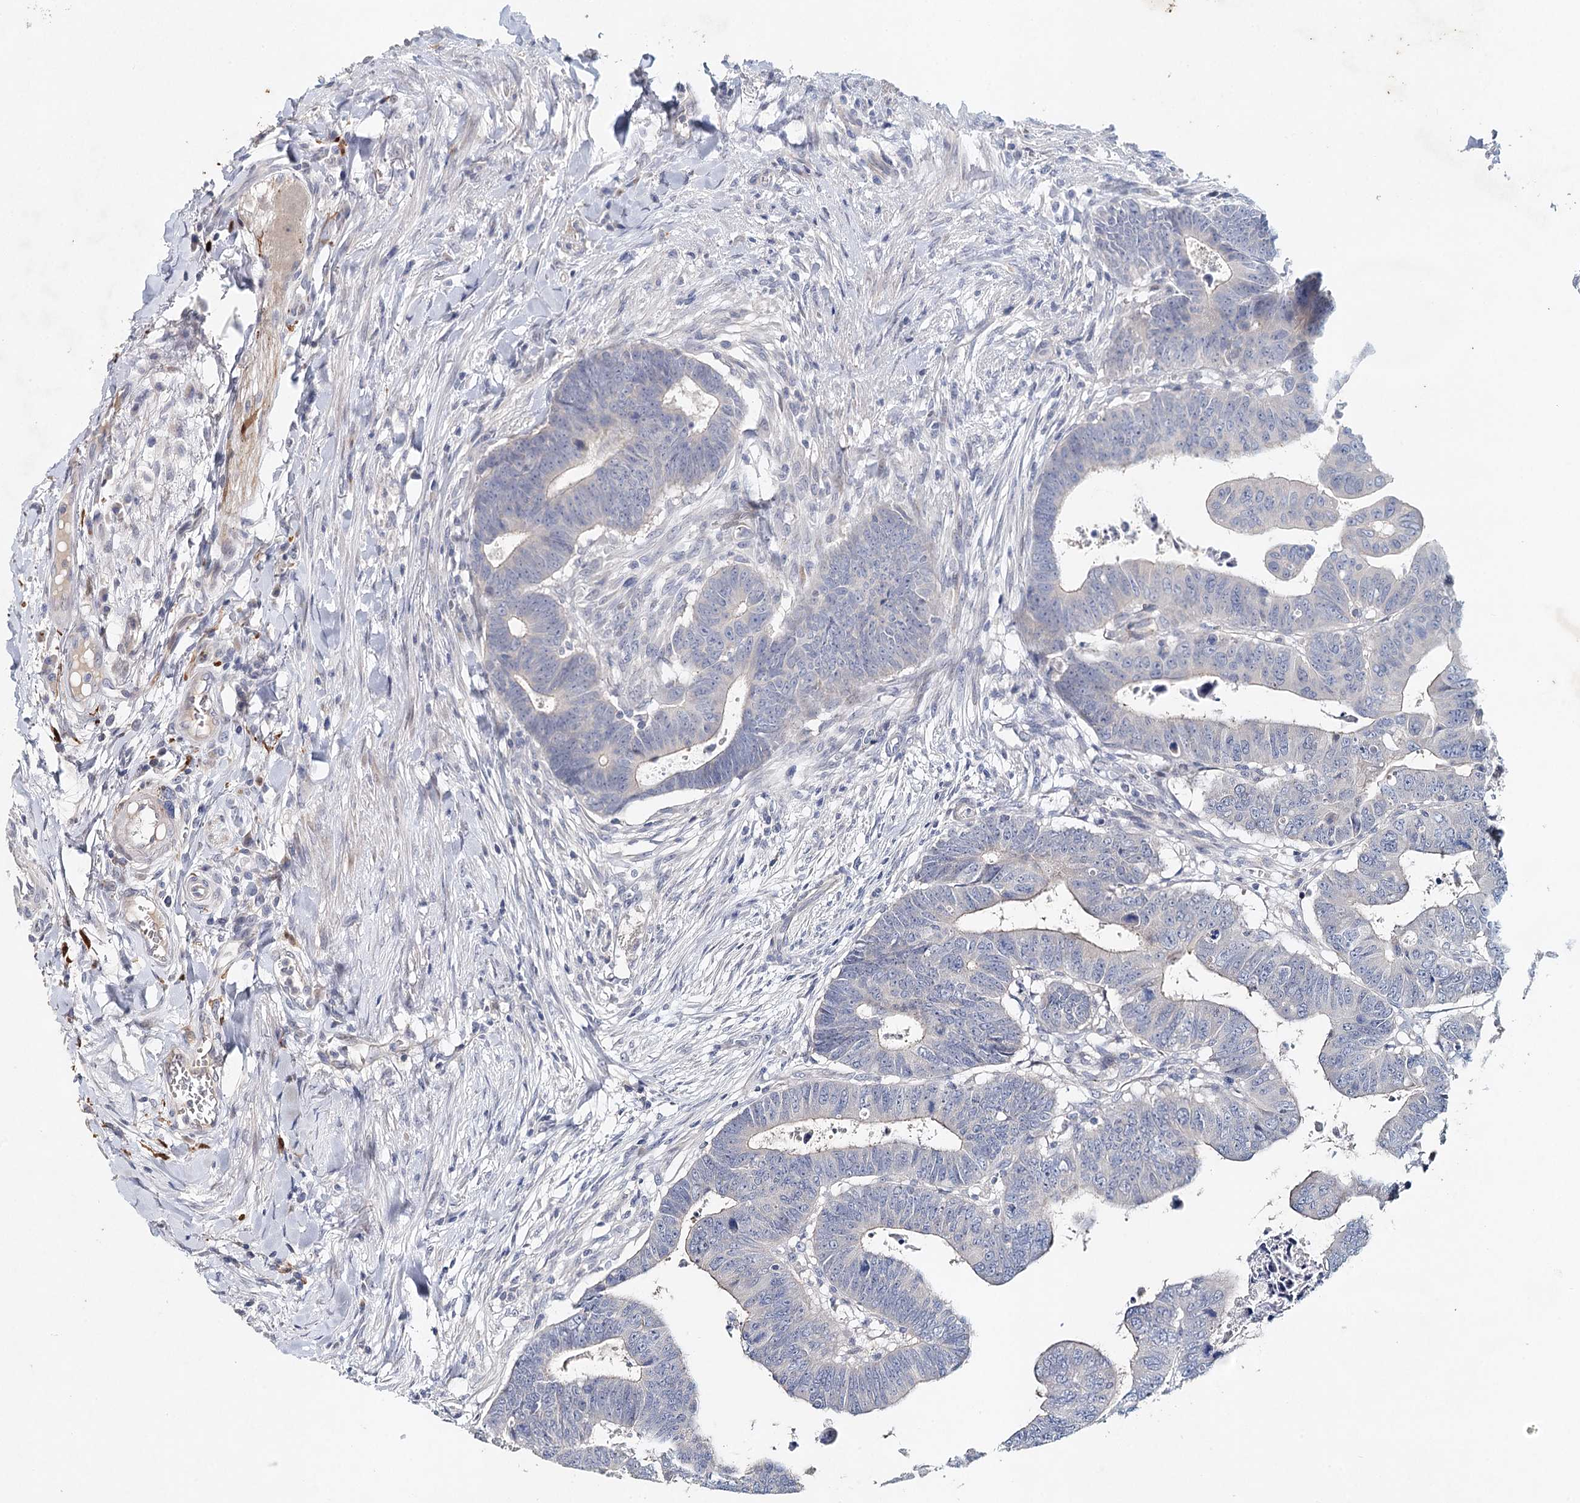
{"staining": {"intensity": "negative", "quantity": "none", "location": "none"}, "tissue": "colorectal cancer", "cell_type": "Tumor cells", "image_type": "cancer", "snomed": [{"axis": "morphology", "description": "Normal tissue, NOS"}, {"axis": "morphology", "description": "Adenocarcinoma, NOS"}, {"axis": "topography", "description": "Rectum"}], "caption": "Immunohistochemistry (IHC) micrograph of human colorectal cancer (adenocarcinoma) stained for a protein (brown), which displays no staining in tumor cells.", "gene": "SLC19A3", "patient": {"sex": "female", "age": 65}}